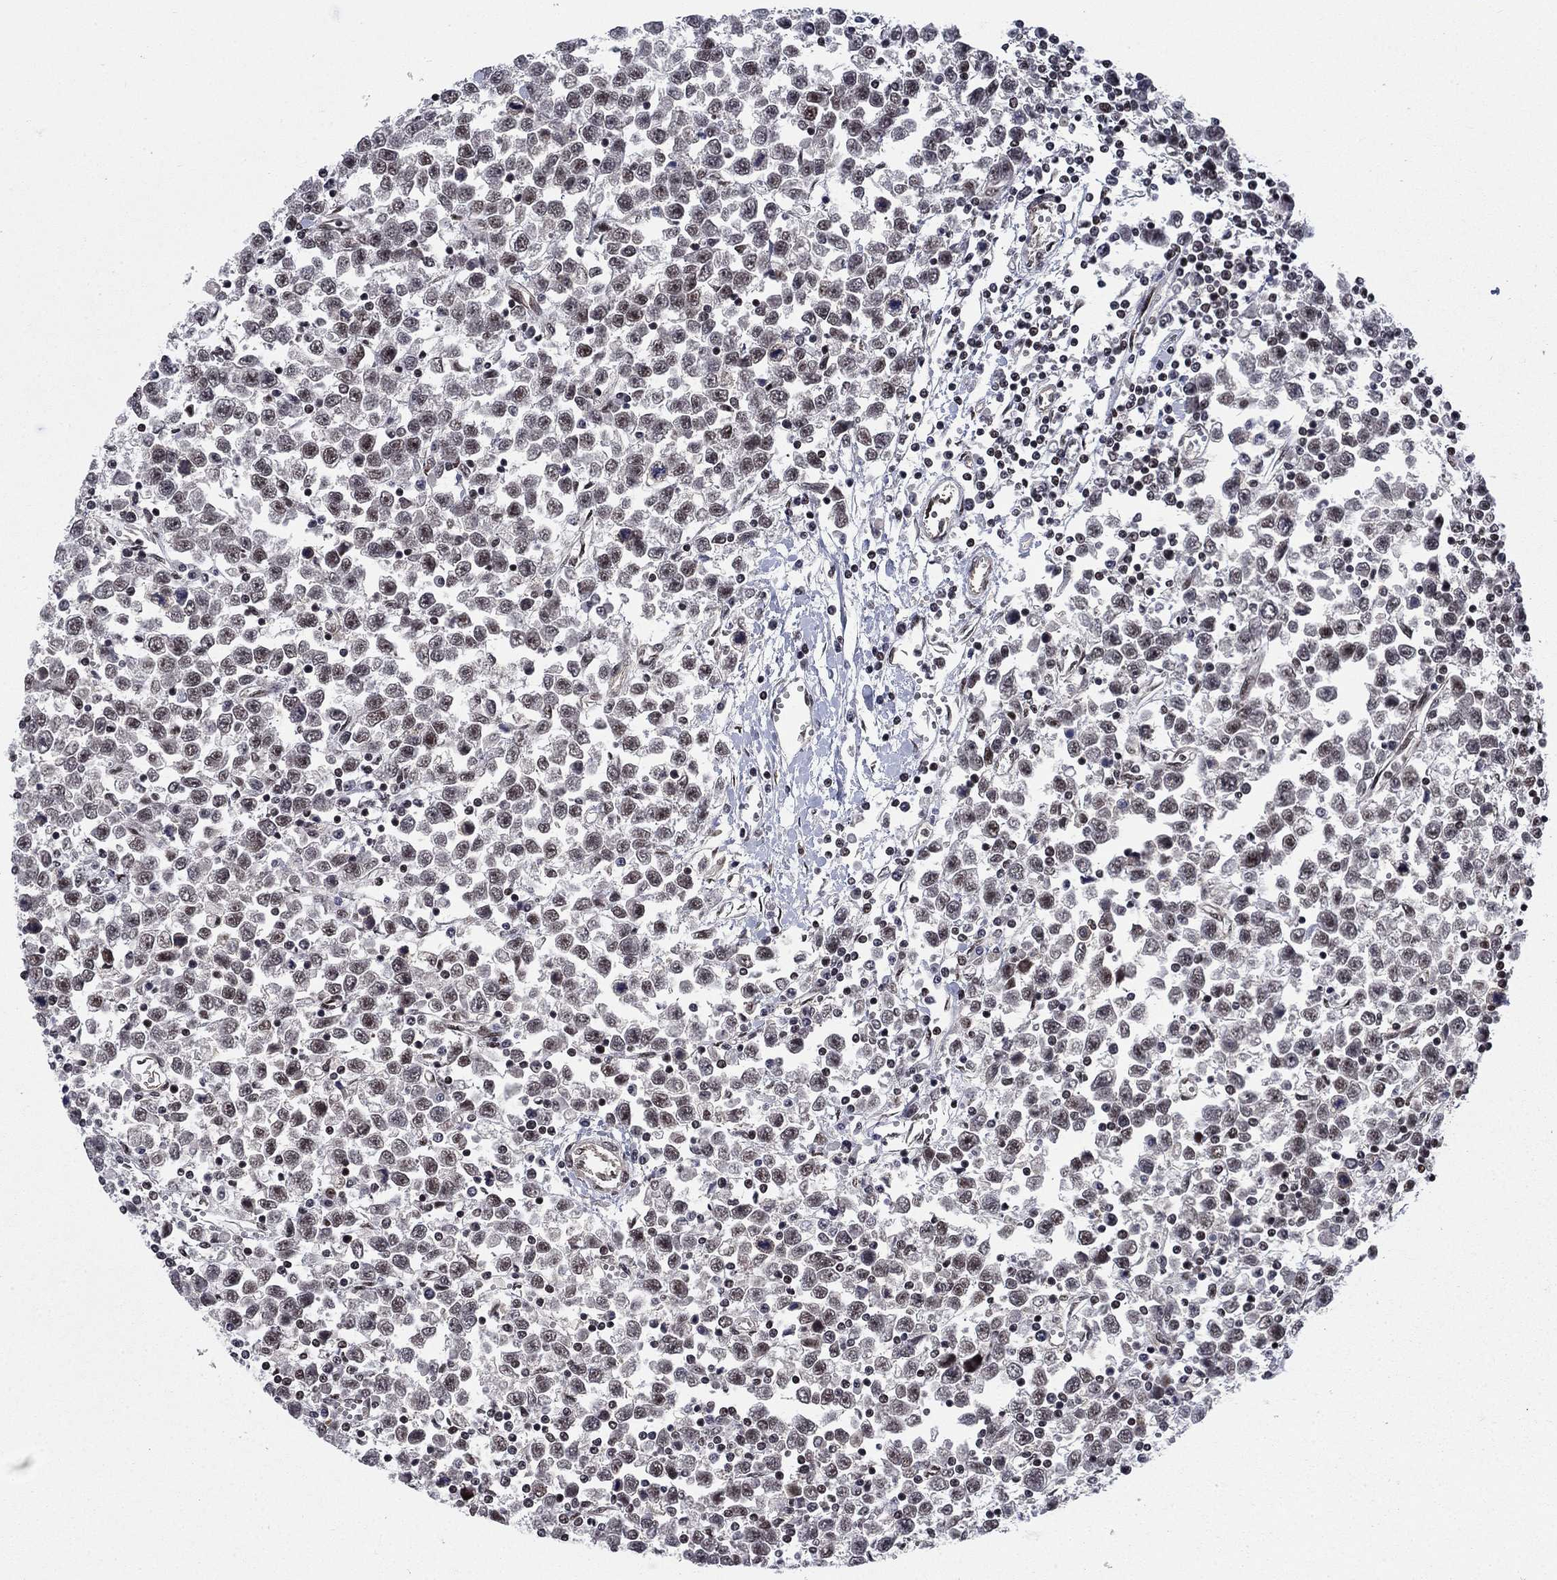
{"staining": {"intensity": "negative", "quantity": "none", "location": "none"}, "tissue": "testis cancer", "cell_type": "Tumor cells", "image_type": "cancer", "snomed": [{"axis": "morphology", "description": "Seminoma, NOS"}, {"axis": "topography", "description": "Testis"}], "caption": "An image of testis cancer stained for a protein reveals no brown staining in tumor cells.", "gene": "RPRD1B", "patient": {"sex": "male", "age": 34}}